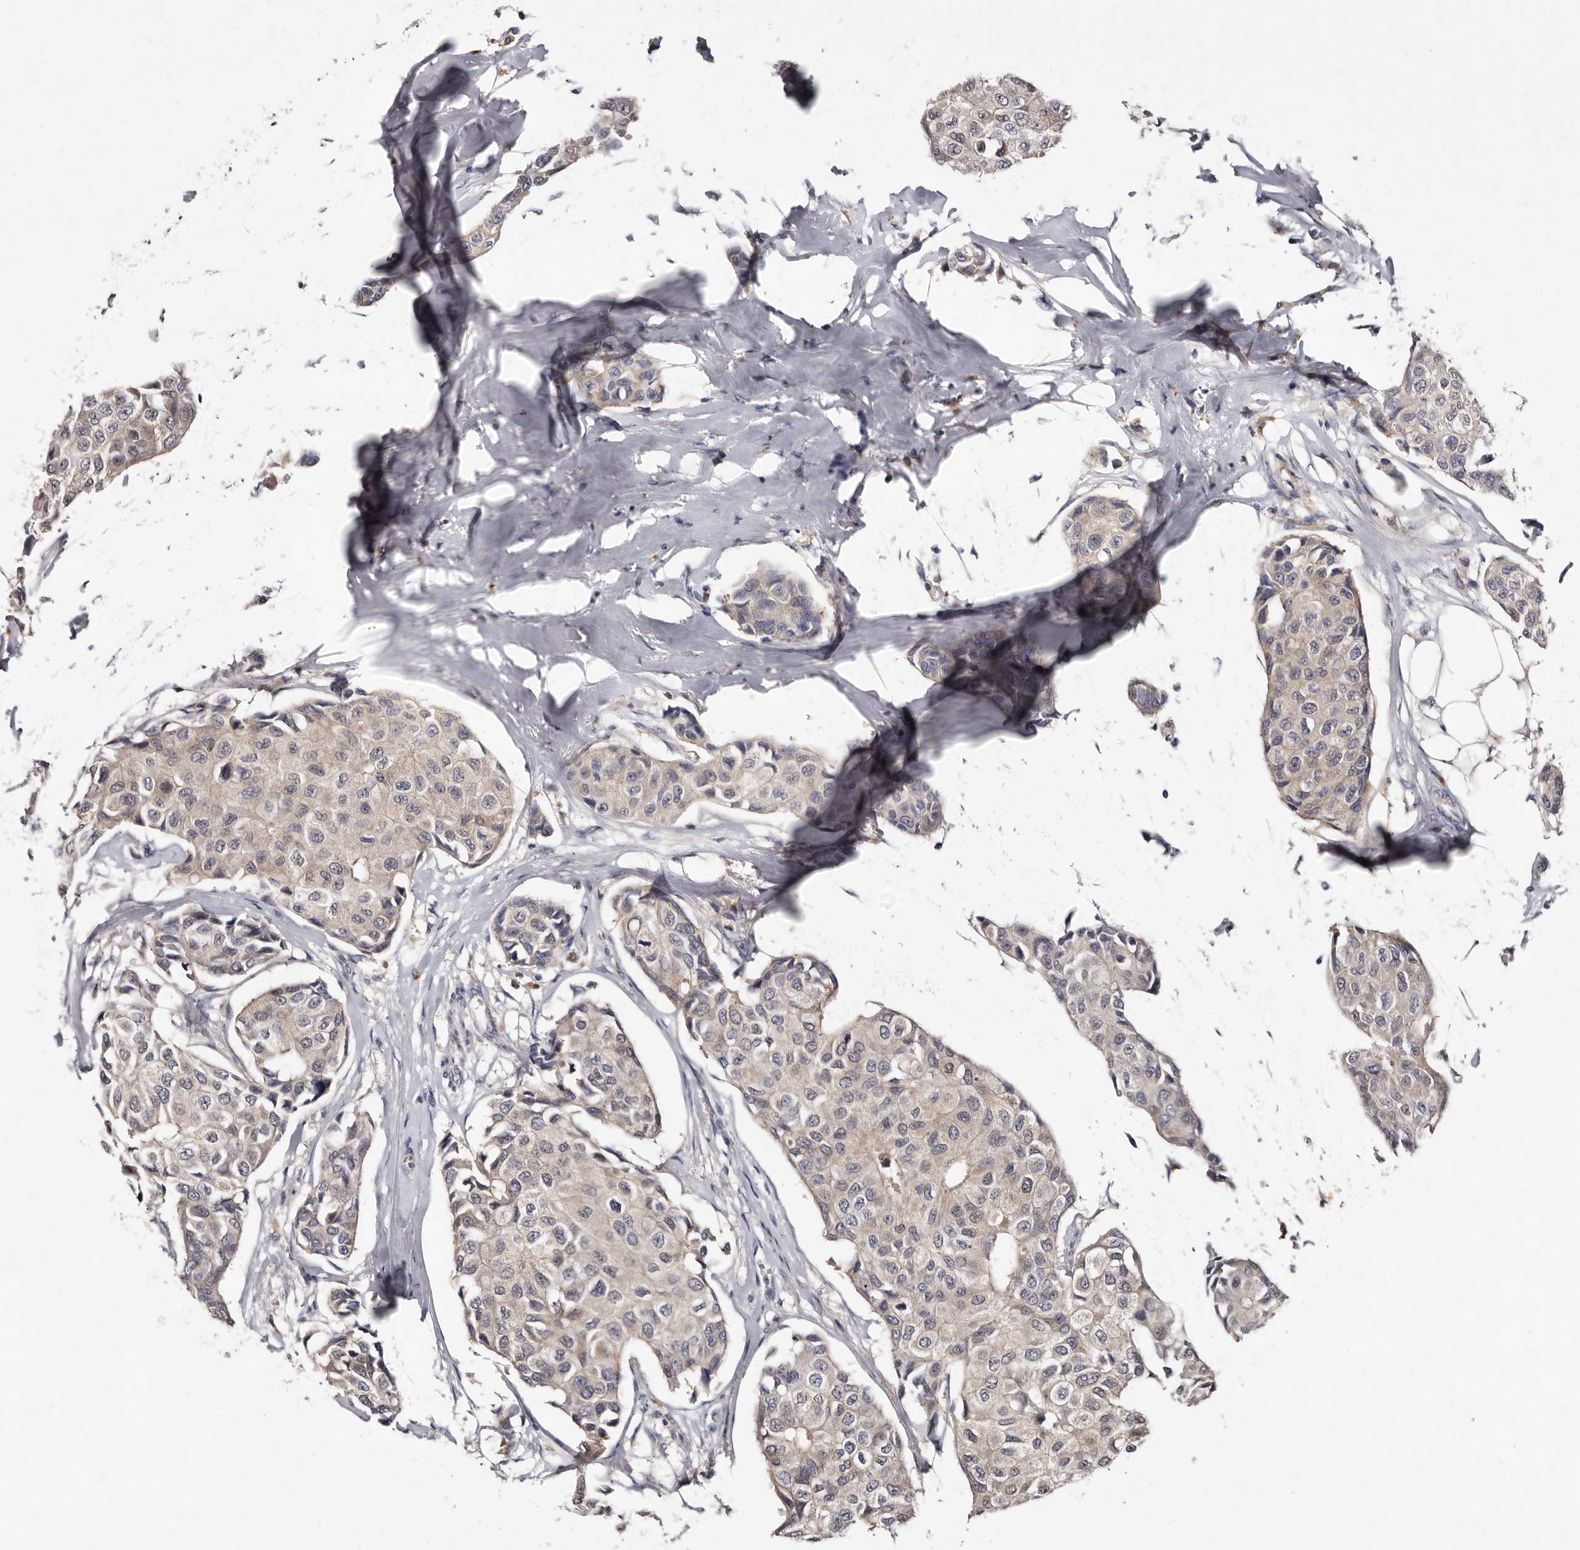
{"staining": {"intensity": "weak", "quantity": "<25%", "location": "cytoplasmic/membranous"}, "tissue": "breast cancer", "cell_type": "Tumor cells", "image_type": "cancer", "snomed": [{"axis": "morphology", "description": "Duct carcinoma"}, {"axis": "topography", "description": "Breast"}], "caption": "High power microscopy image of an immunohistochemistry (IHC) image of breast cancer (intraductal carcinoma), revealing no significant expression in tumor cells.", "gene": "DNPH1", "patient": {"sex": "female", "age": 80}}